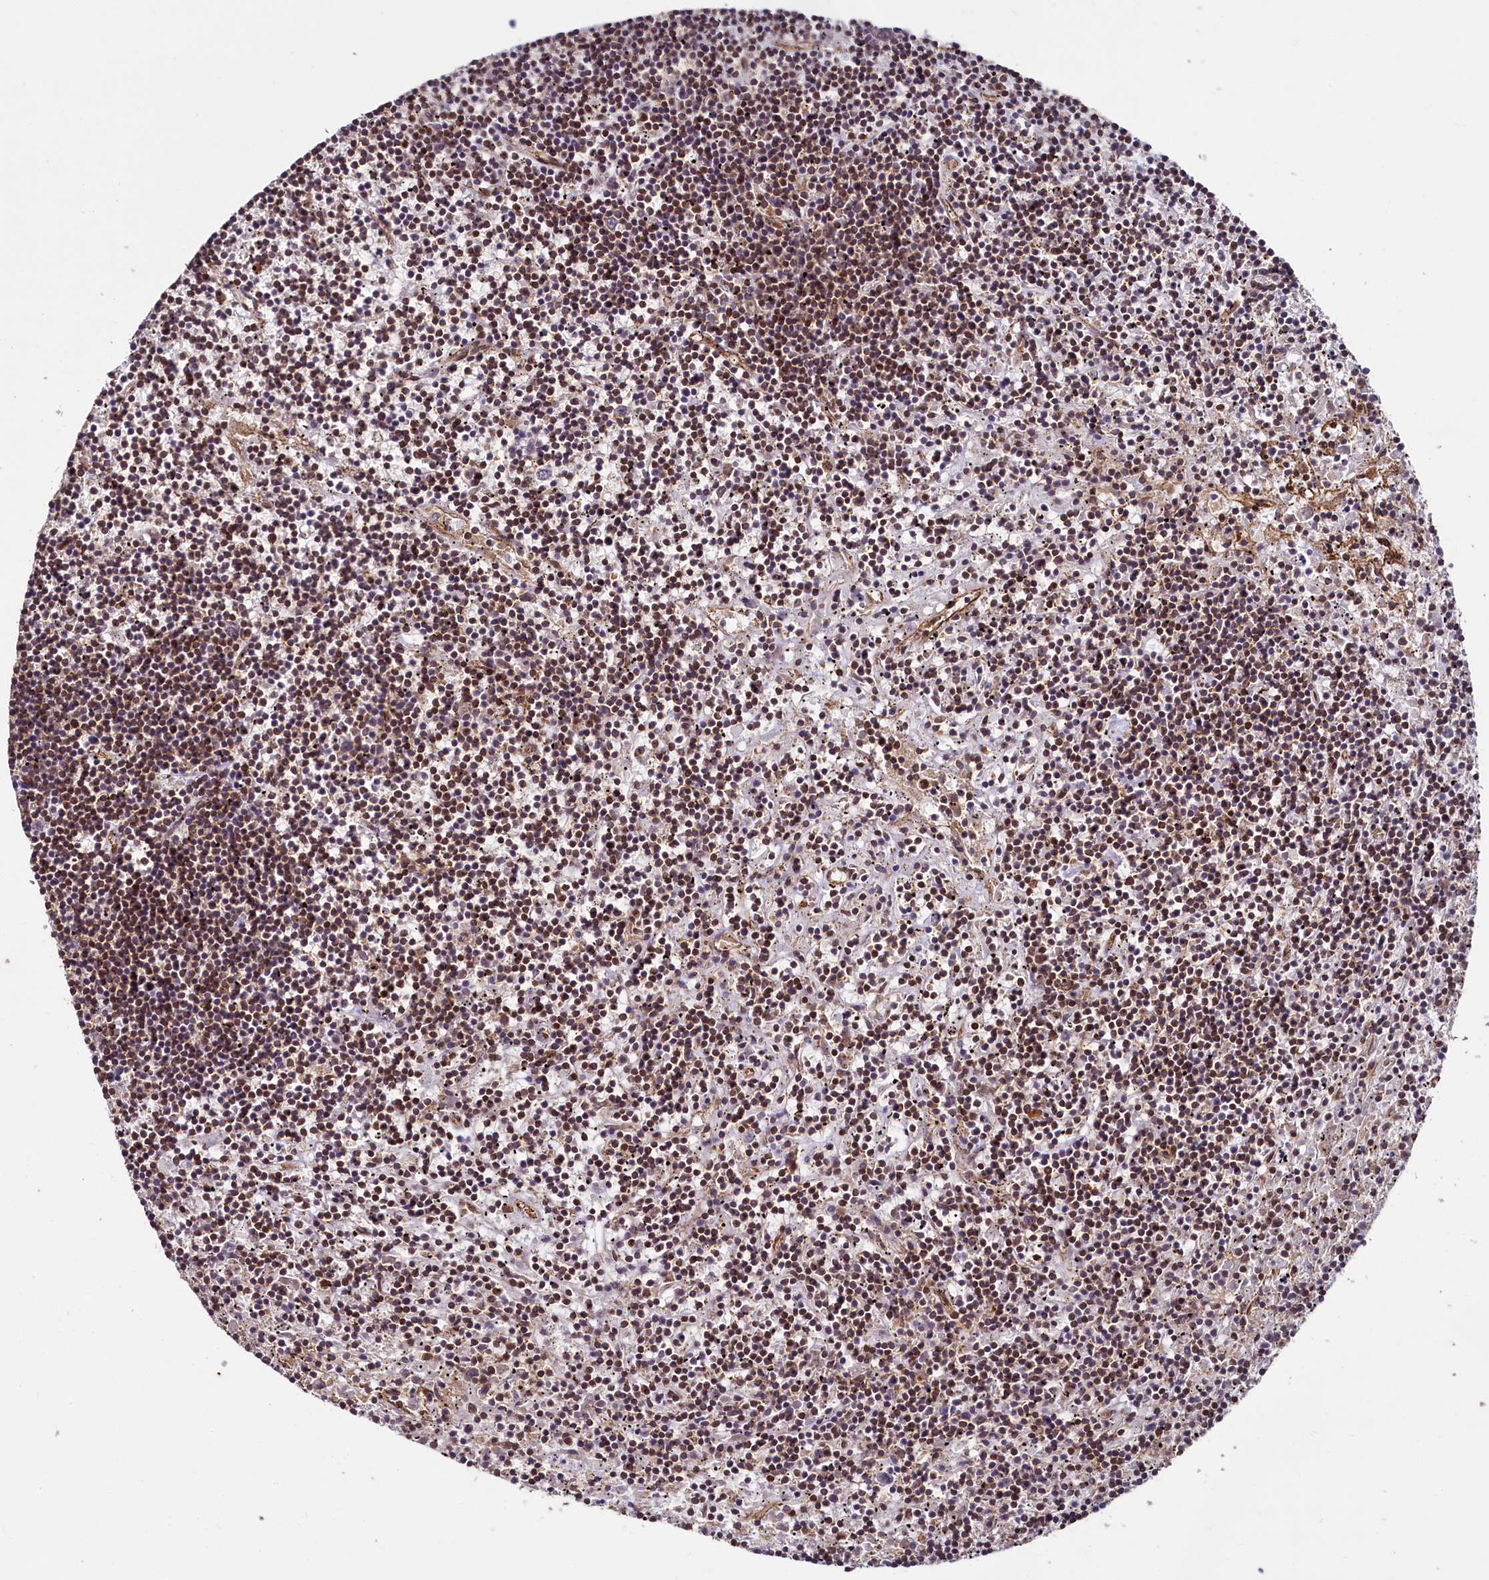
{"staining": {"intensity": "moderate", "quantity": ">75%", "location": "cytoplasmic/membranous"}, "tissue": "lymphoma", "cell_type": "Tumor cells", "image_type": "cancer", "snomed": [{"axis": "morphology", "description": "Malignant lymphoma, non-Hodgkin's type, Low grade"}, {"axis": "topography", "description": "Spleen"}], "caption": "This image demonstrates immunohistochemistry staining of human malignant lymphoma, non-Hodgkin's type (low-grade), with medium moderate cytoplasmic/membranous expression in approximately >75% of tumor cells.", "gene": "SVIP", "patient": {"sex": "male", "age": 76}}